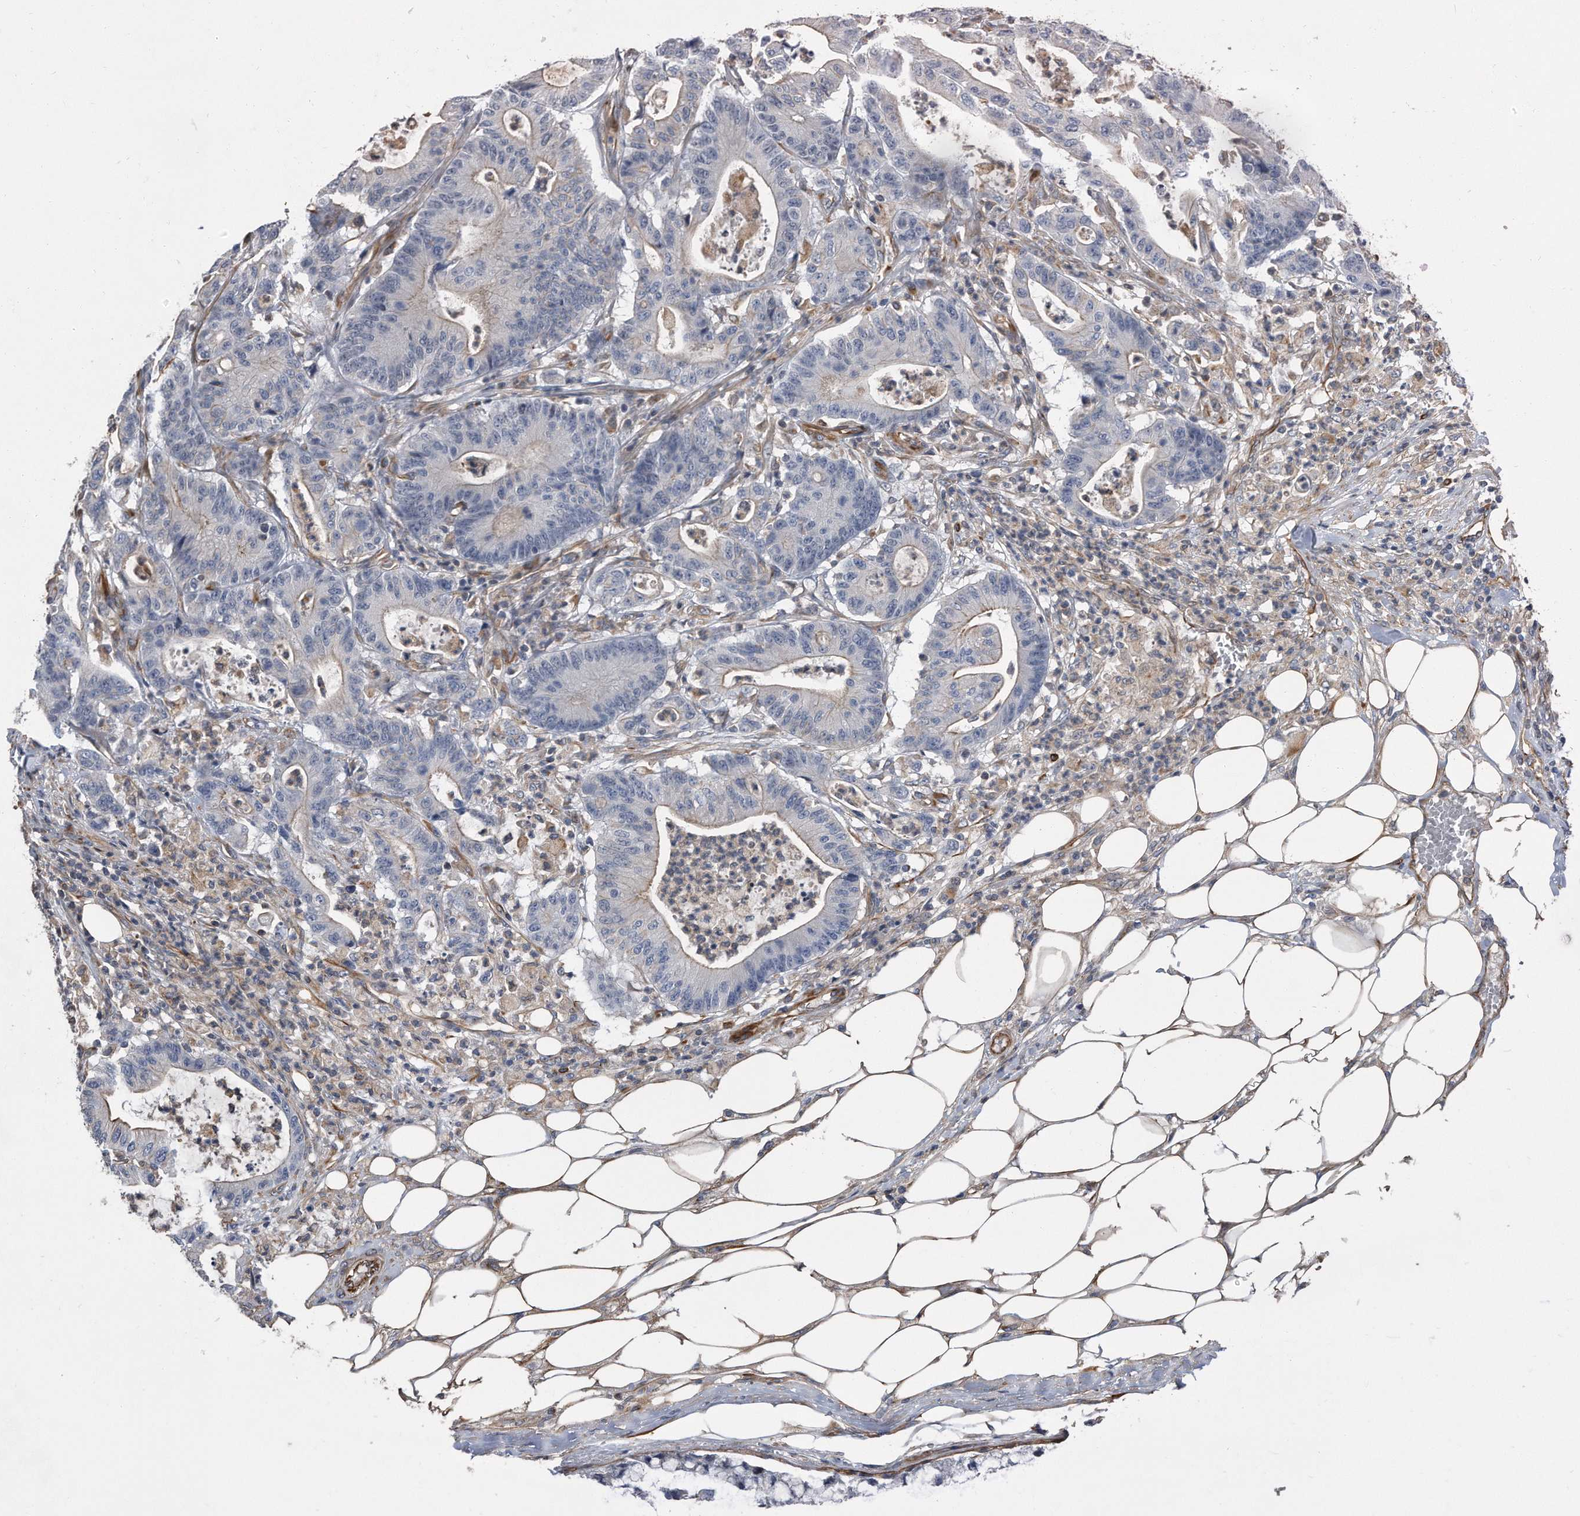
{"staining": {"intensity": "weak", "quantity": "25%-75%", "location": "cytoplasmic/membranous"}, "tissue": "colorectal cancer", "cell_type": "Tumor cells", "image_type": "cancer", "snomed": [{"axis": "morphology", "description": "Adenocarcinoma, NOS"}, {"axis": "topography", "description": "Colon"}], "caption": "The histopathology image shows immunohistochemical staining of colorectal cancer (adenocarcinoma). There is weak cytoplasmic/membranous staining is seen in about 25%-75% of tumor cells.", "gene": "GPC1", "patient": {"sex": "female", "age": 84}}